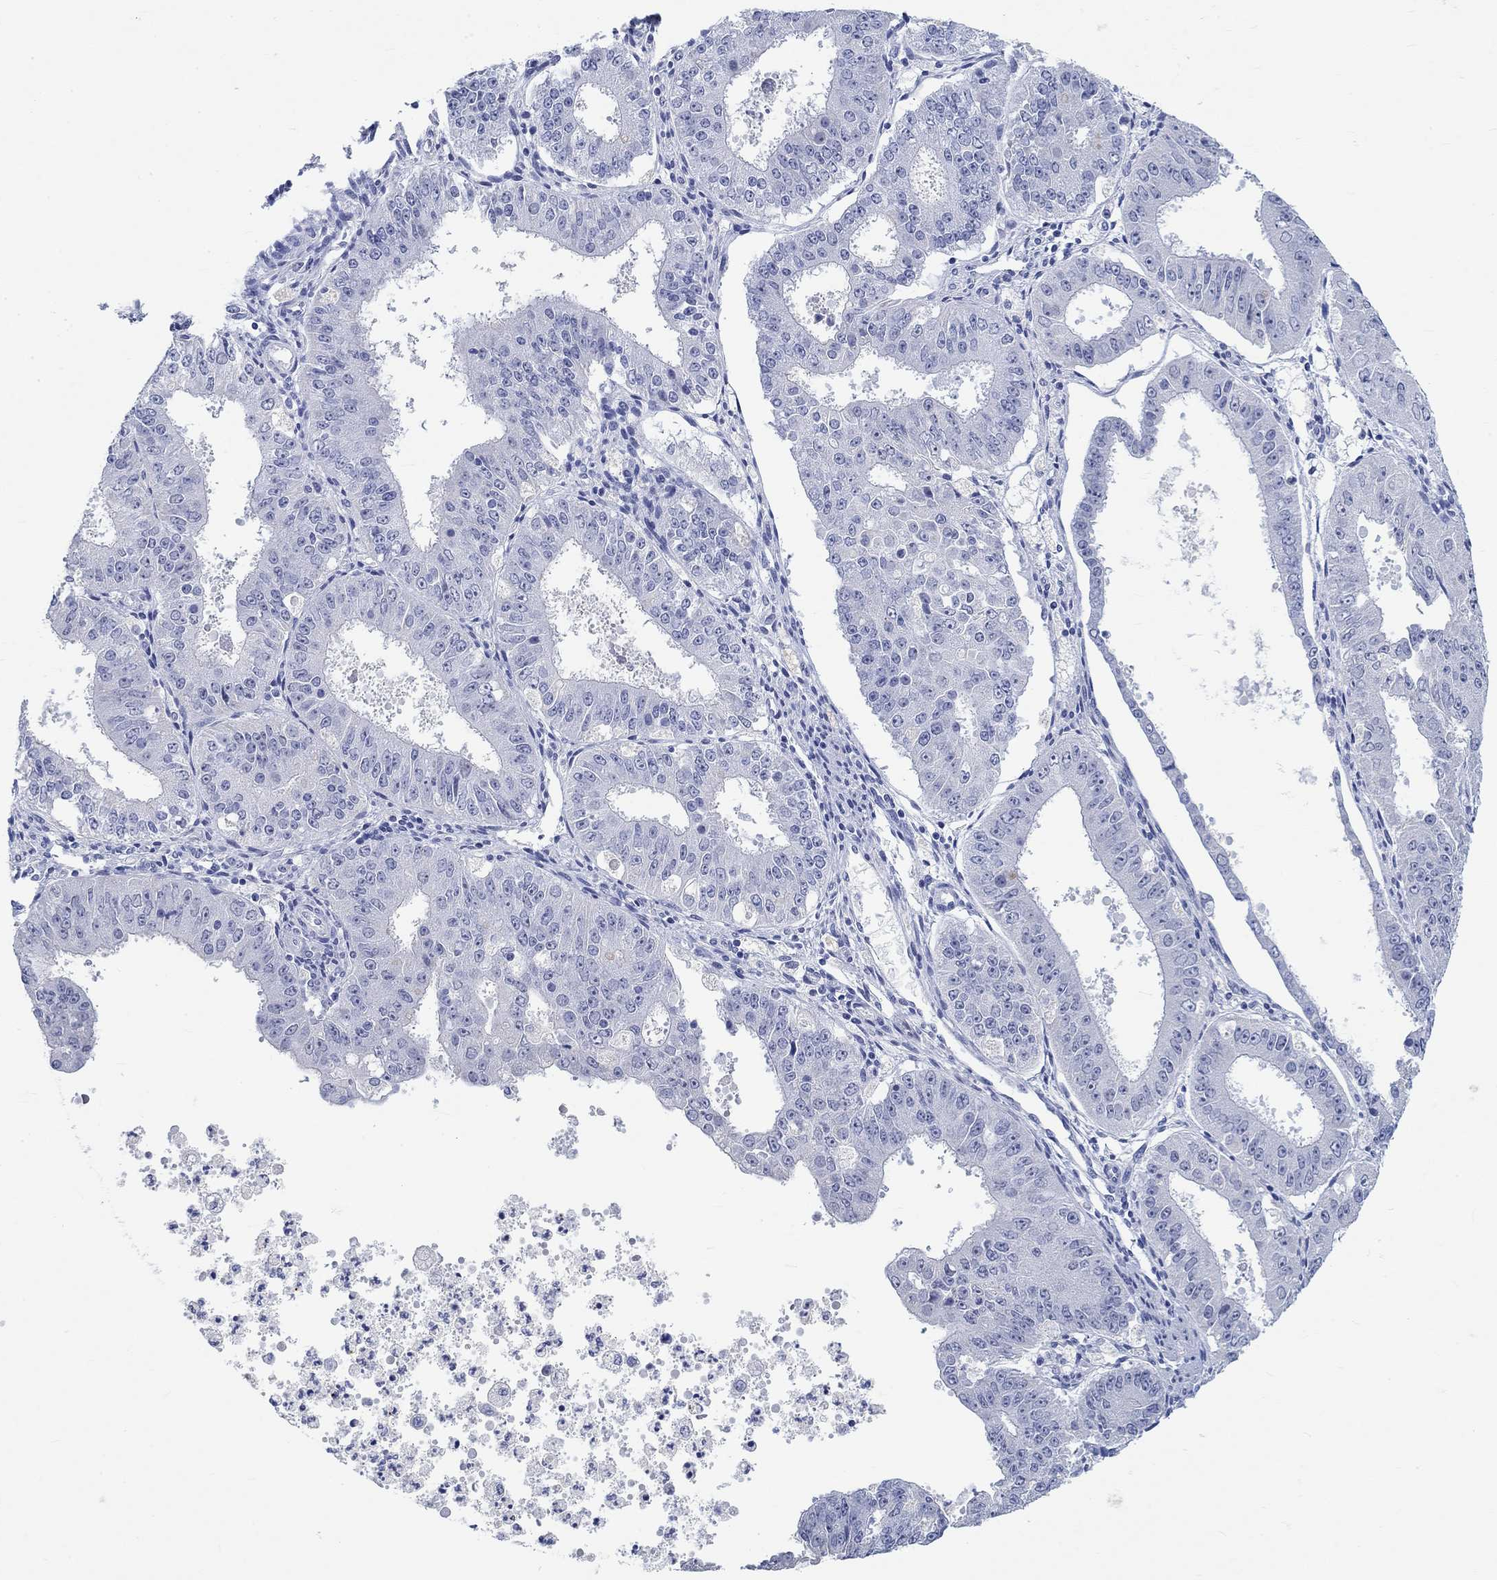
{"staining": {"intensity": "negative", "quantity": "none", "location": "none"}, "tissue": "ovarian cancer", "cell_type": "Tumor cells", "image_type": "cancer", "snomed": [{"axis": "morphology", "description": "Carcinoma, endometroid"}, {"axis": "topography", "description": "Ovary"}], "caption": "This is a histopathology image of immunohistochemistry staining of endometroid carcinoma (ovarian), which shows no expression in tumor cells.", "gene": "GRIA3", "patient": {"sex": "female", "age": 42}}